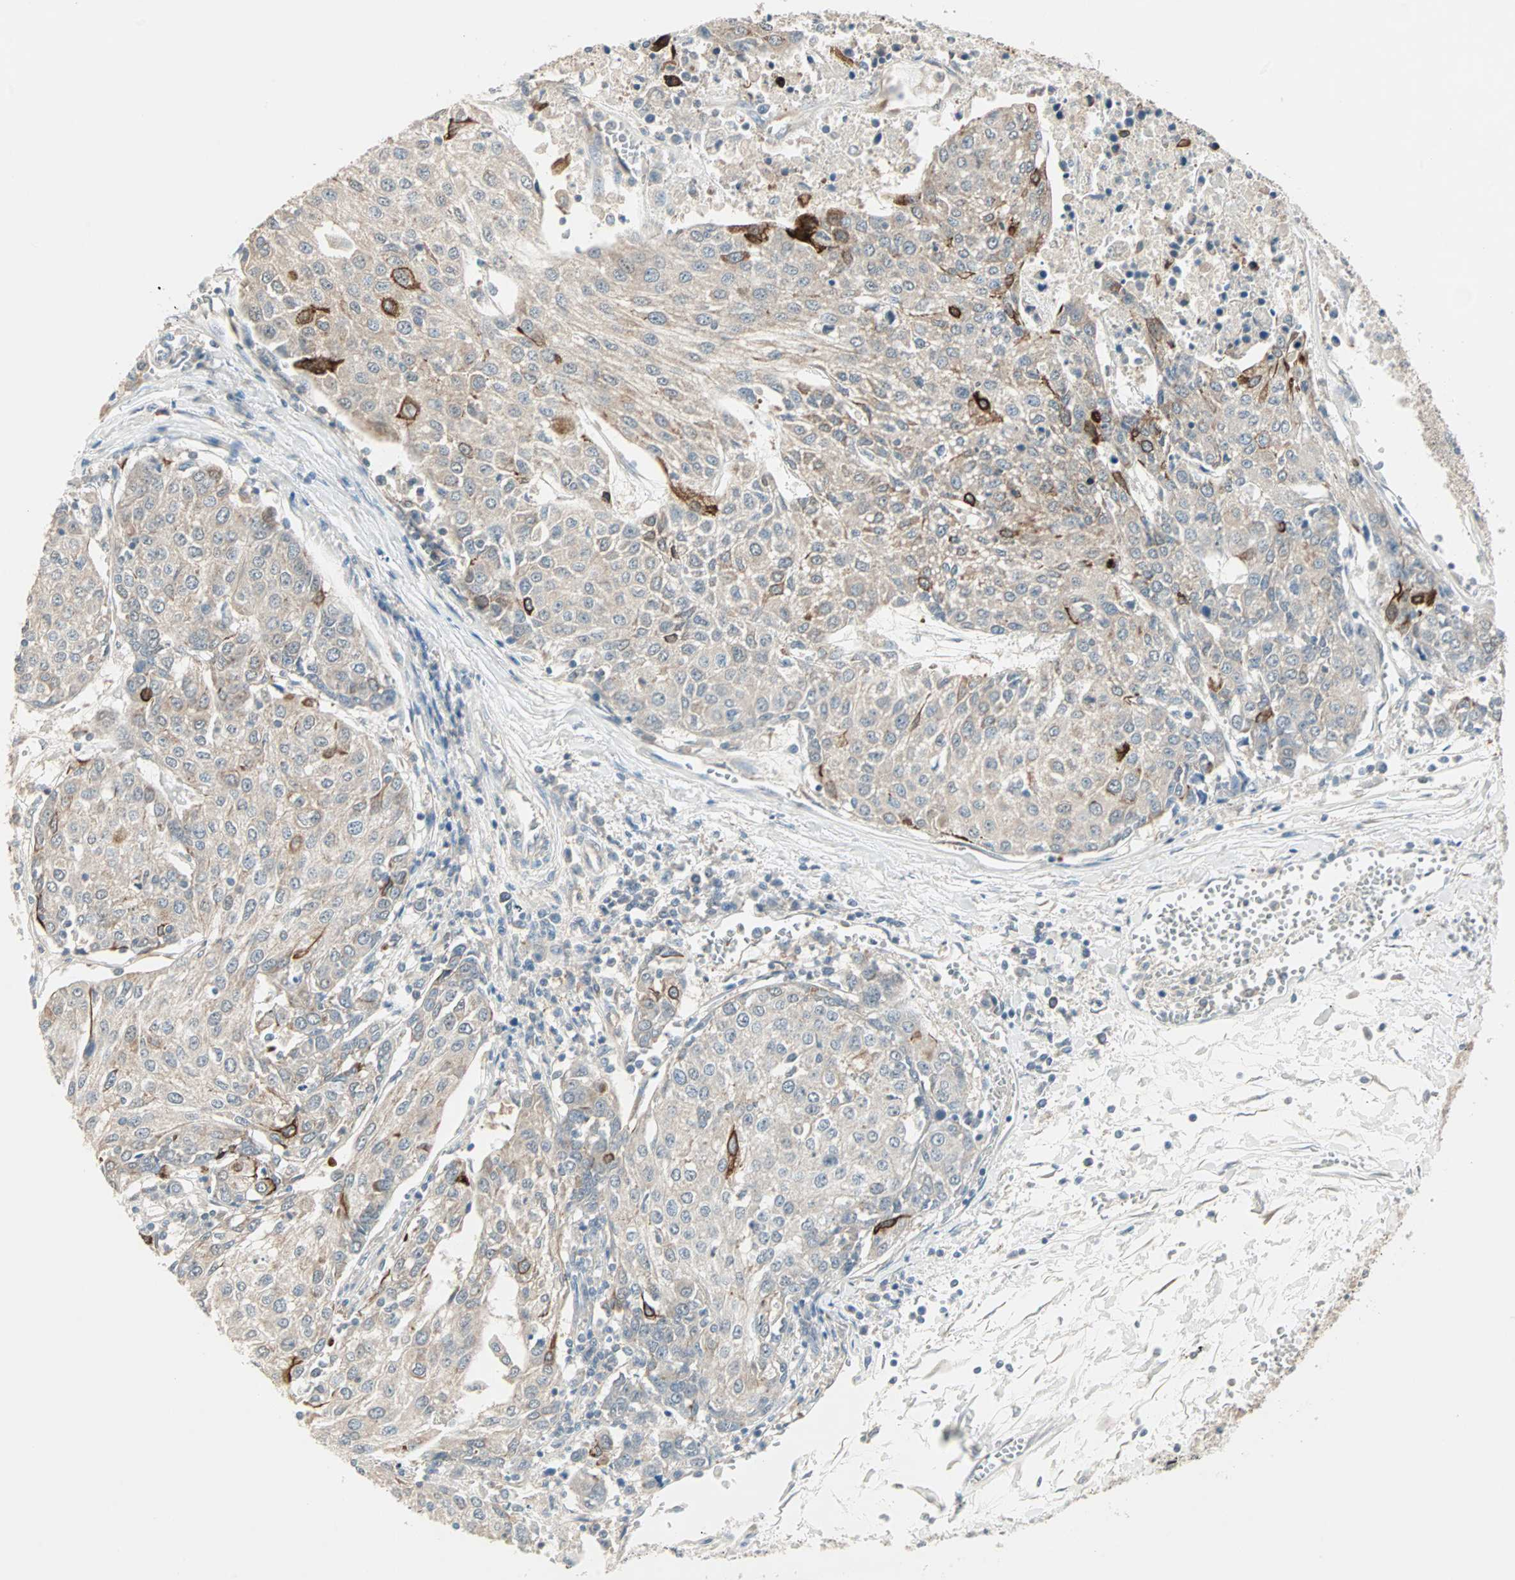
{"staining": {"intensity": "weak", "quantity": ">75%", "location": "cytoplasmic/membranous"}, "tissue": "urothelial cancer", "cell_type": "Tumor cells", "image_type": "cancer", "snomed": [{"axis": "morphology", "description": "Urothelial carcinoma, High grade"}, {"axis": "topography", "description": "Urinary bladder"}], "caption": "Urothelial carcinoma (high-grade) stained for a protein (brown) displays weak cytoplasmic/membranous positive expression in approximately >75% of tumor cells.", "gene": "ZFP36", "patient": {"sex": "female", "age": 85}}